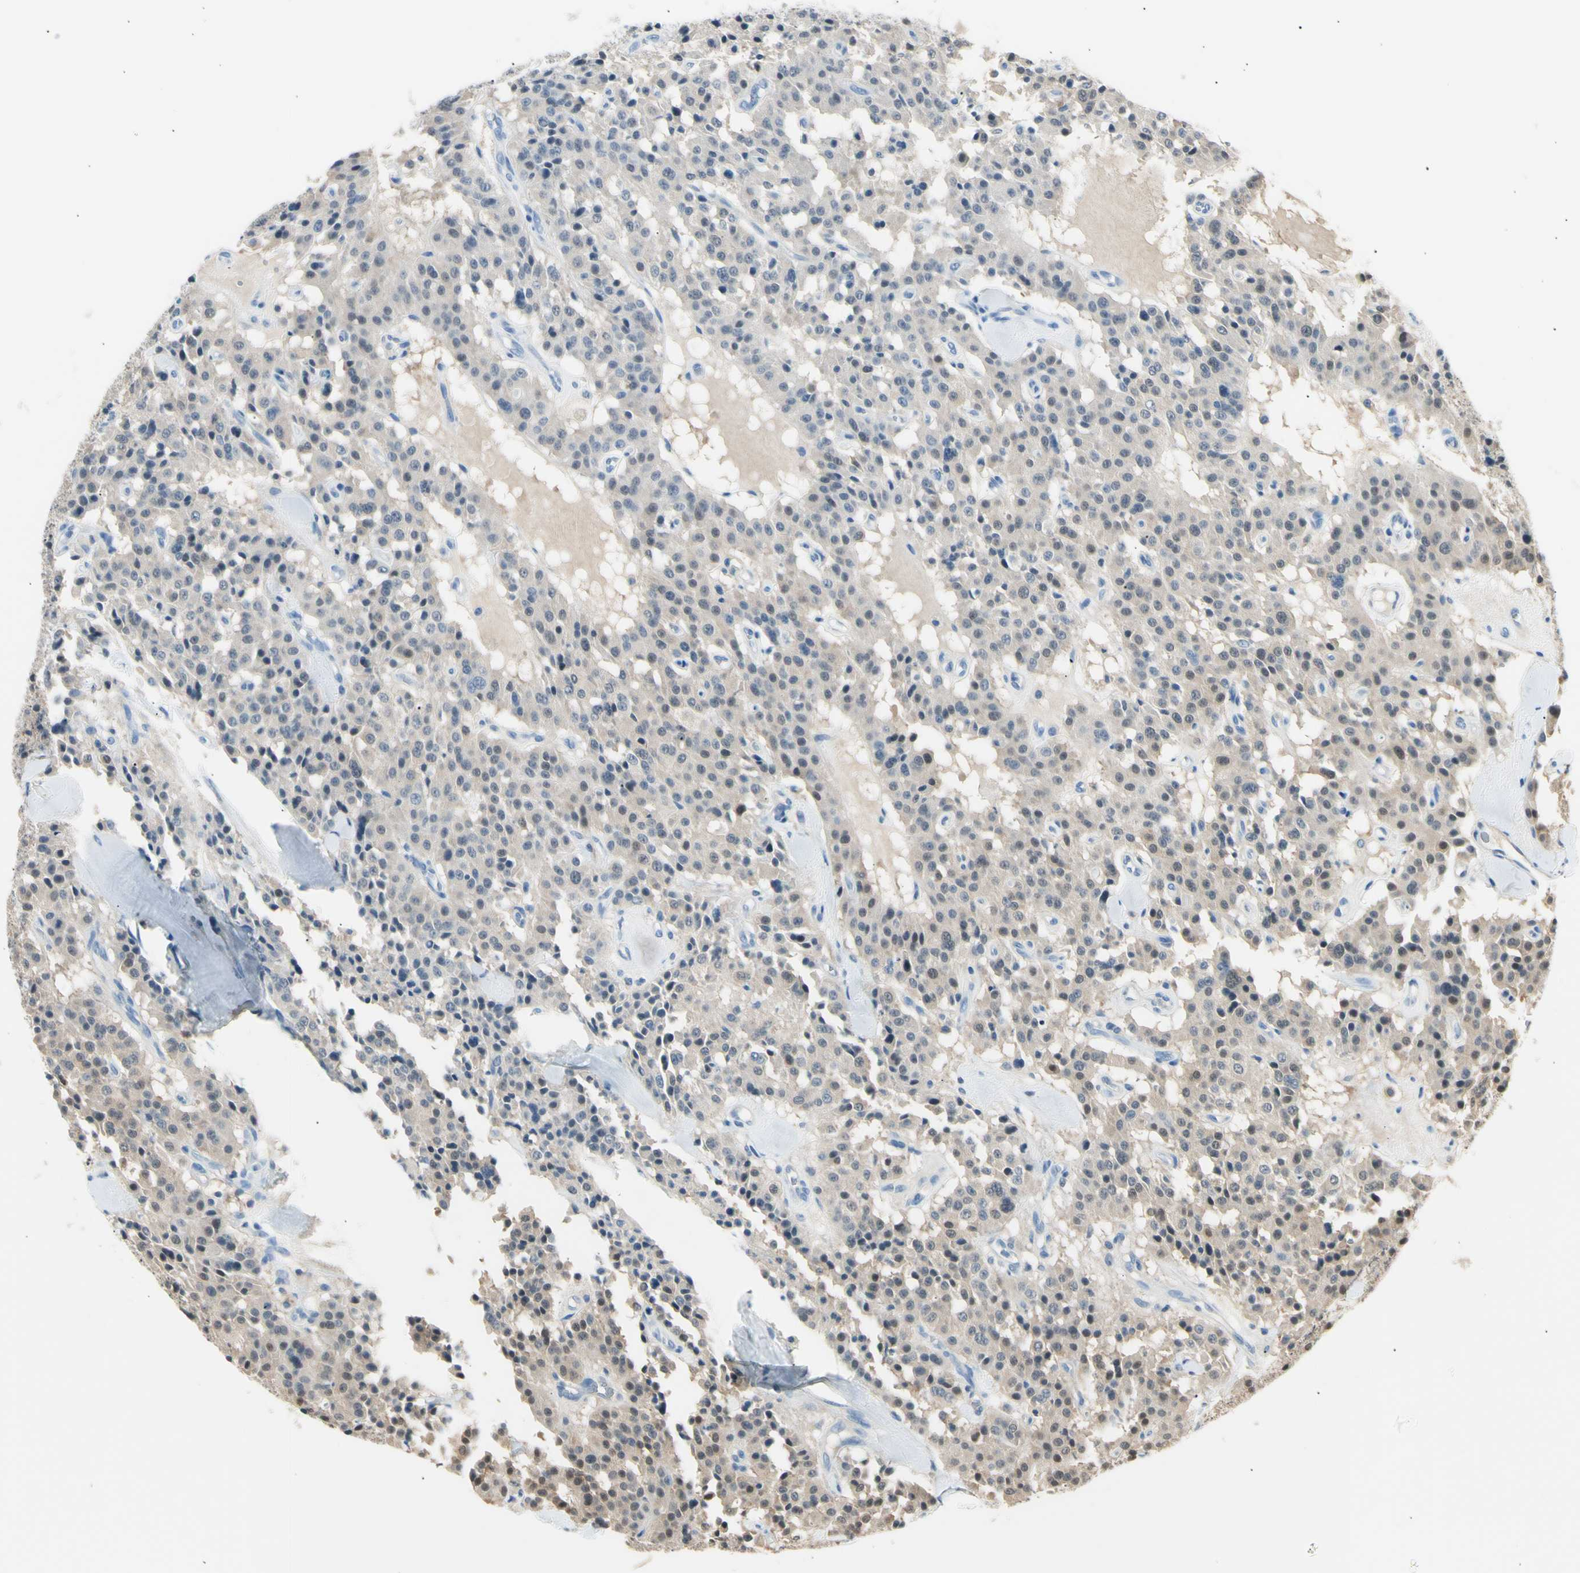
{"staining": {"intensity": "weak", "quantity": ">75%", "location": "cytoplasmic/membranous"}, "tissue": "carcinoid", "cell_type": "Tumor cells", "image_type": "cancer", "snomed": [{"axis": "morphology", "description": "Carcinoid, malignant, NOS"}, {"axis": "topography", "description": "Lung"}], "caption": "Carcinoid was stained to show a protein in brown. There is low levels of weak cytoplasmic/membranous expression in about >75% of tumor cells.", "gene": "LHPP", "patient": {"sex": "male", "age": 30}}